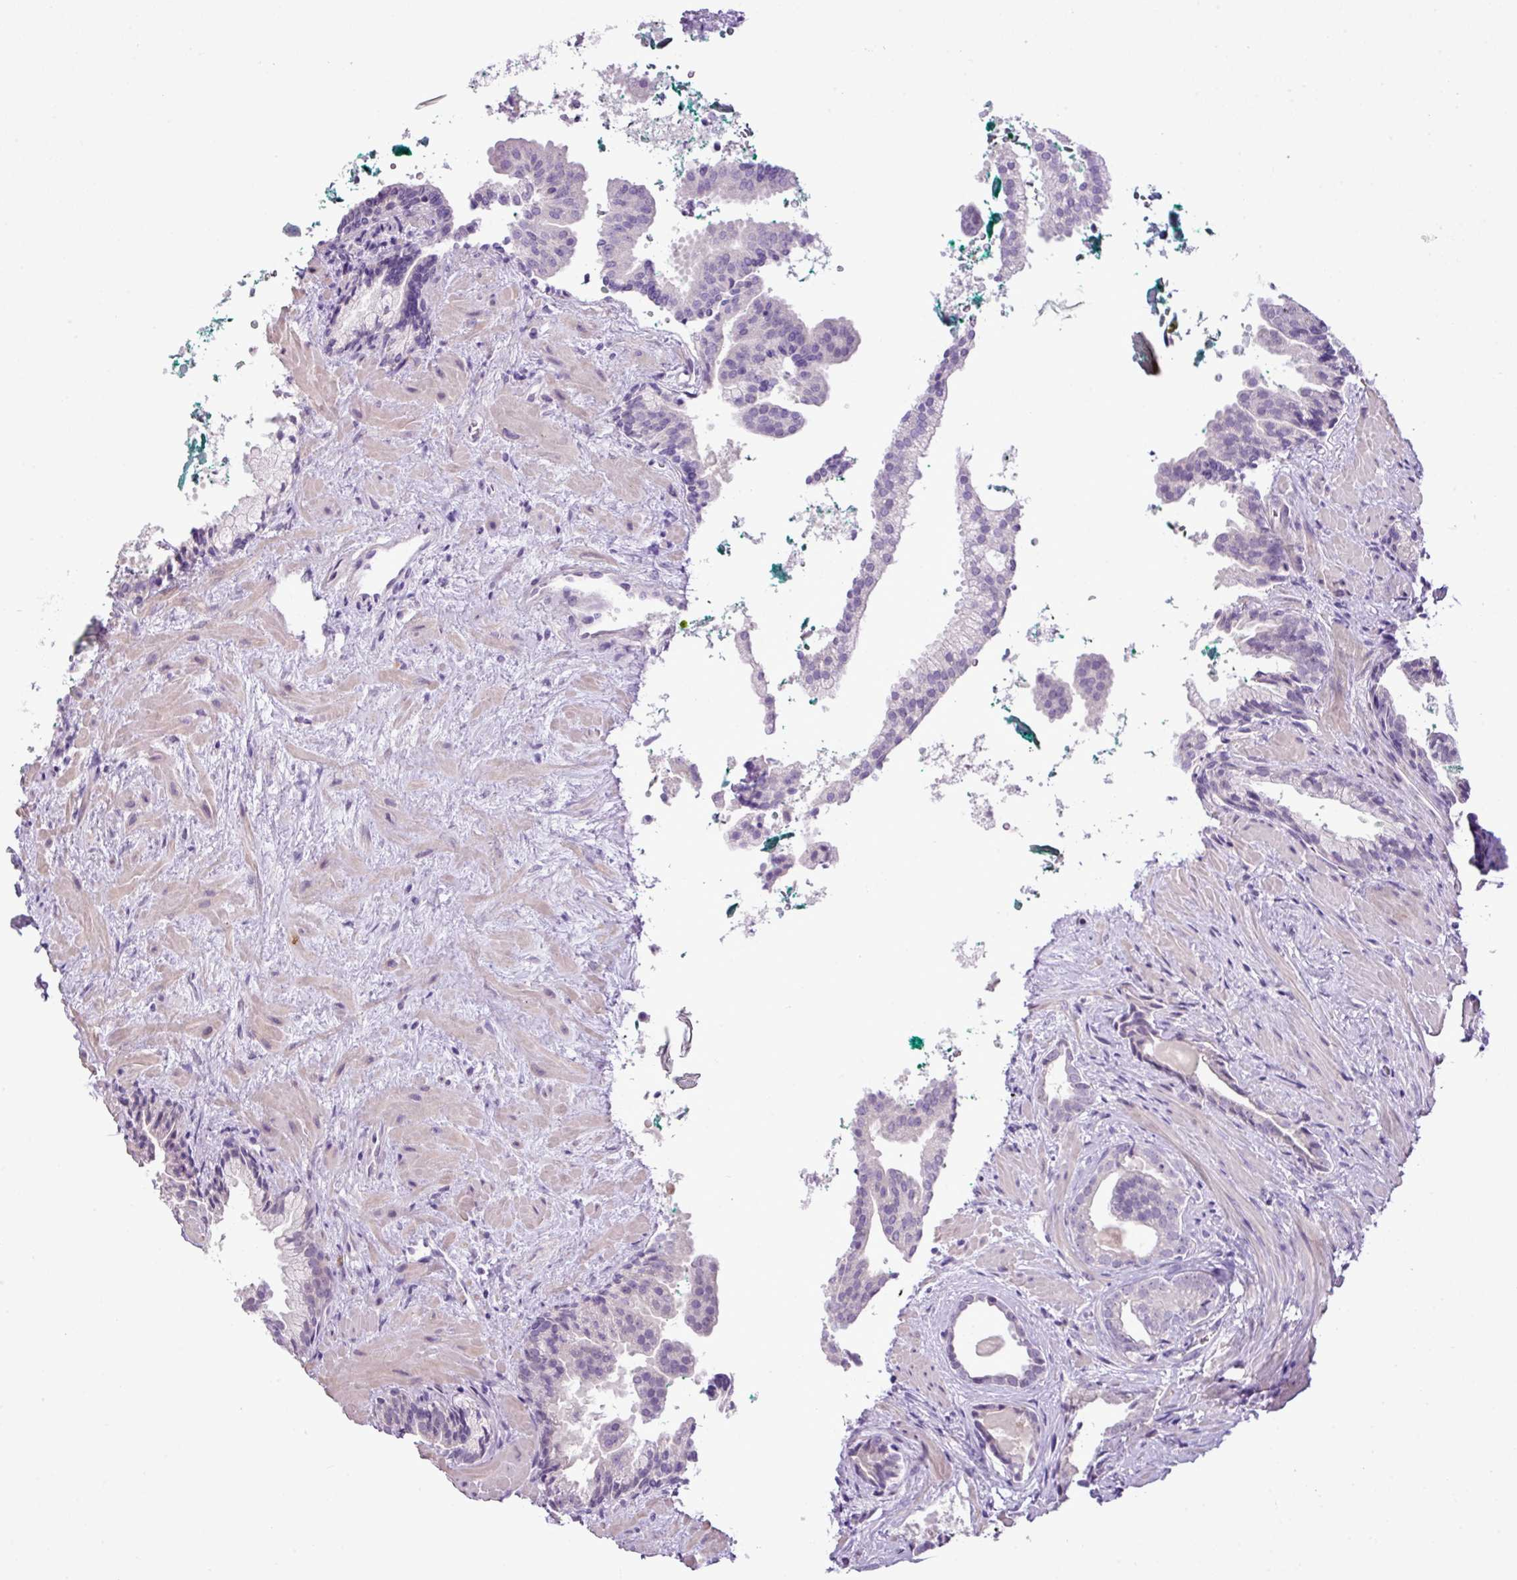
{"staining": {"intensity": "negative", "quantity": "none", "location": "none"}, "tissue": "prostate cancer", "cell_type": "Tumor cells", "image_type": "cancer", "snomed": [{"axis": "morphology", "description": "Adenocarcinoma, High grade"}, {"axis": "topography", "description": "Prostate"}], "caption": "Immunohistochemical staining of human prostate adenocarcinoma (high-grade) exhibits no significant staining in tumor cells. (Immunohistochemistry, brightfield microscopy, high magnification).", "gene": "DNAJB13", "patient": {"sex": "male", "age": 60}}